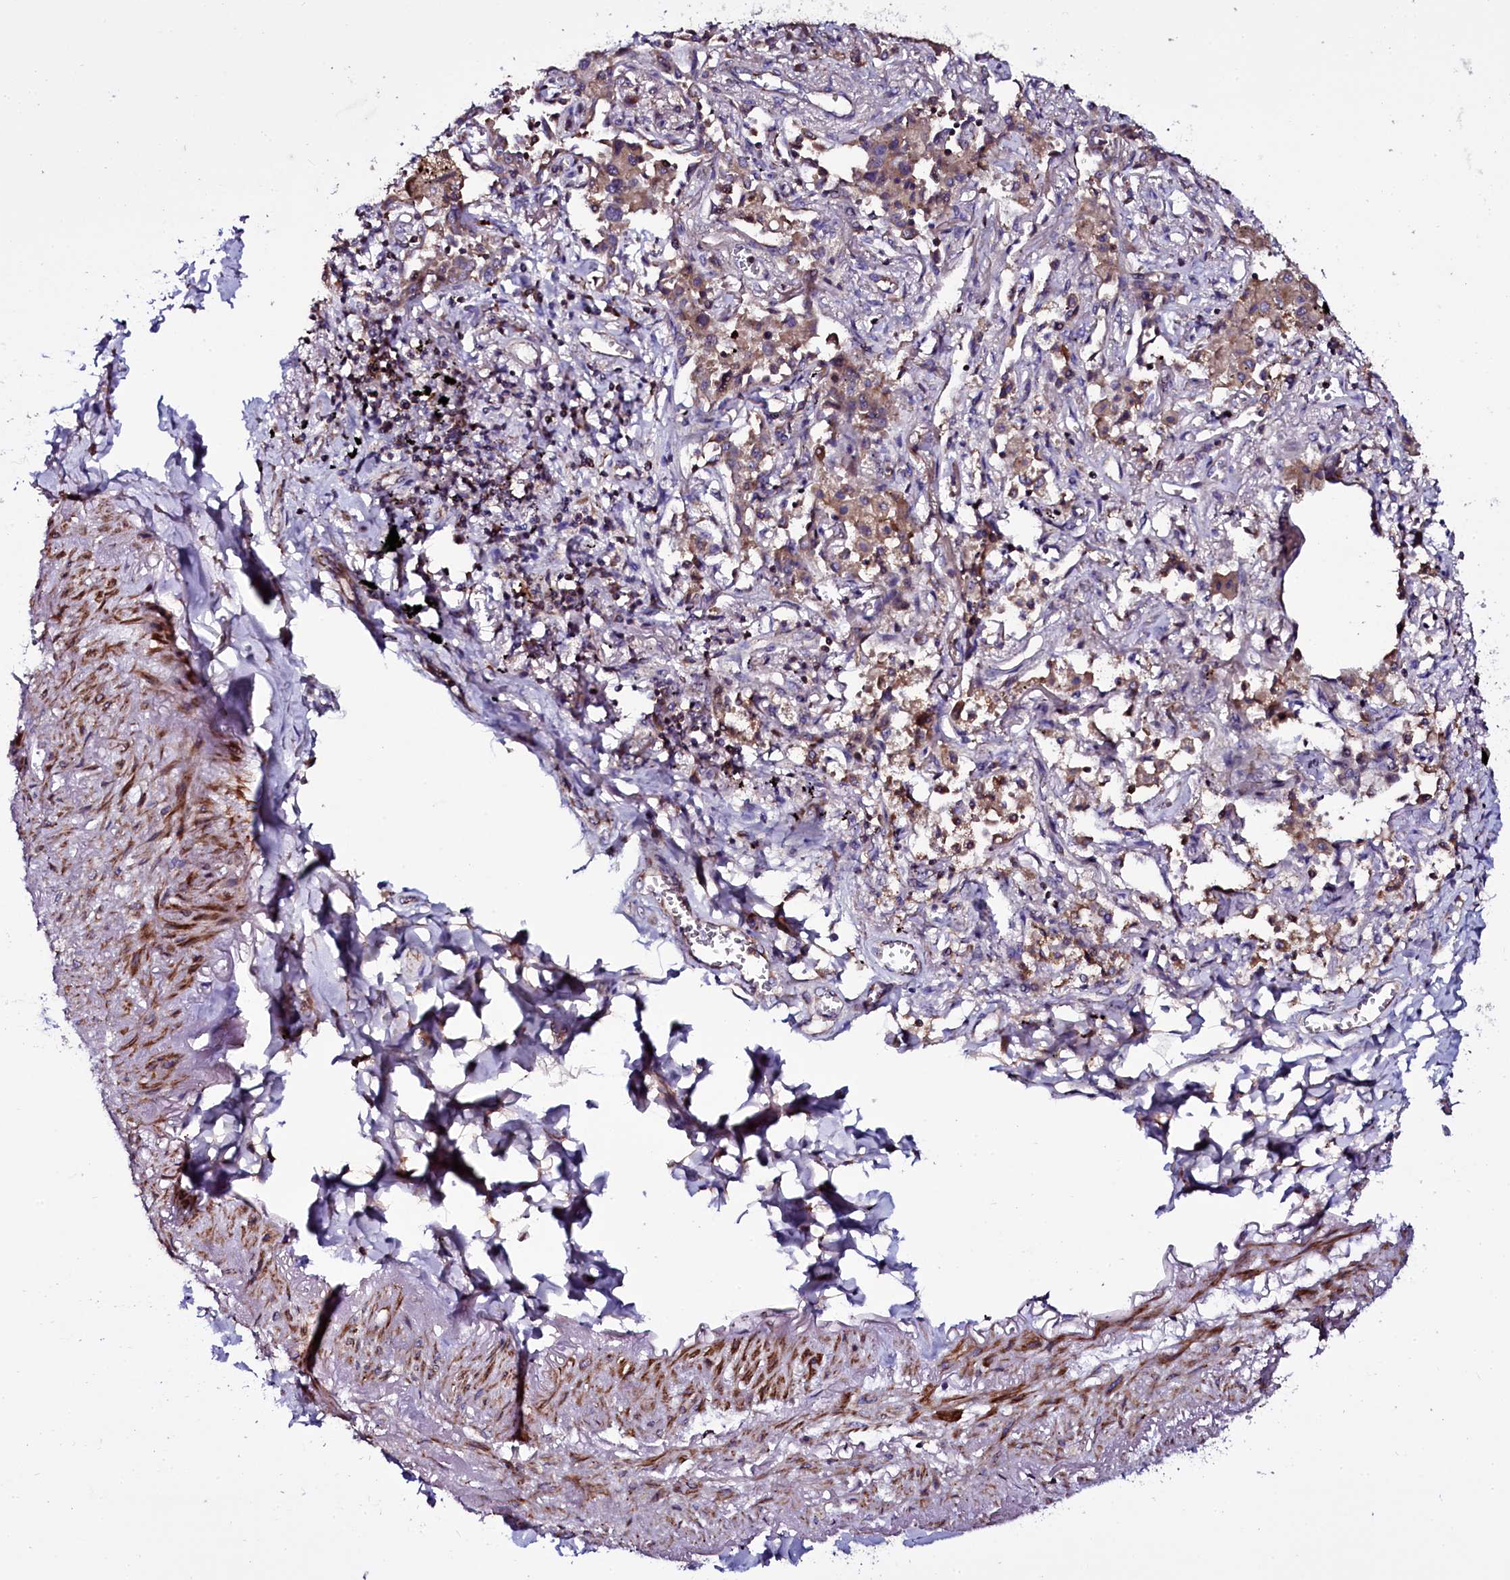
{"staining": {"intensity": "moderate", "quantity": ">75%", "location": "cytoplasmic/membranous"}, "tissue": "lung cancer", "cell_type": "Tumor cells", "image_type": "cancer", "snomed": [{"axis": "morphology", "description": "Adenocarcinoma, NOS"}, {"axis": "topography", "description": "Lung"}], "caption": "IHC (DAB (3,3'-diaminobenzidine)) staining of adenocarcinoma (lung) reveals moderate cytoplasmic/membranous protein positivity in about >75% of tumor cells.", "gene": "NAA80", "patient": {"sex": "male", "age": 67}}